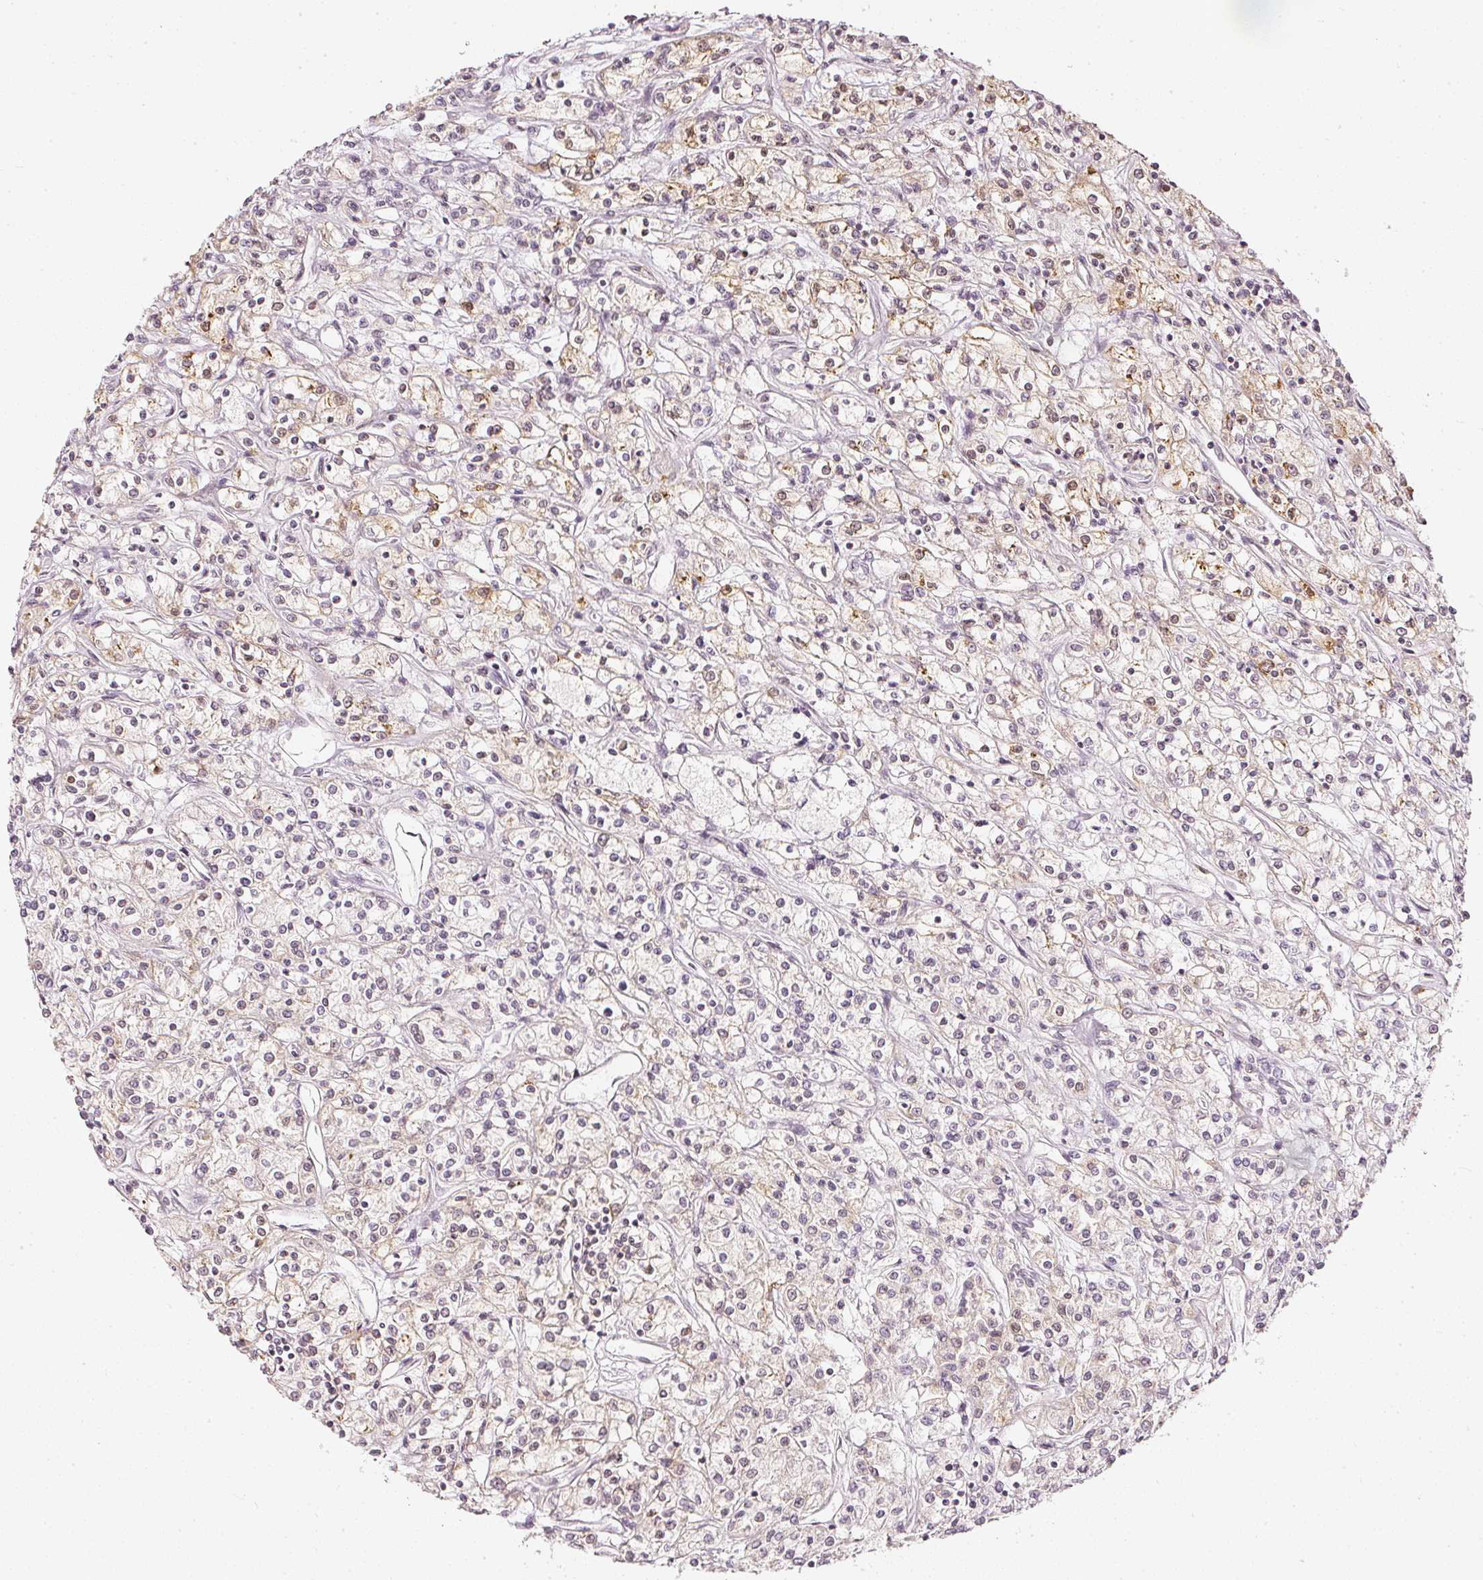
{"staining": {"intensity": "negative", "quantity": "none", "location": "none"}, "tissue": "renal cancer", "cell_type": "Tumor cells", "image_type": "cancer", "snomed": [{"axis": "morphology", "description": "Adenocarcinoma, NOS"}, {"axis": "topography", "description": "Kidney"}], "caption": "The photomicrograph exhibits no significant positivity in tumor cells of renal cancer.", "gene": "DRD2", "patient": {"sex": "female", "age": 59}}